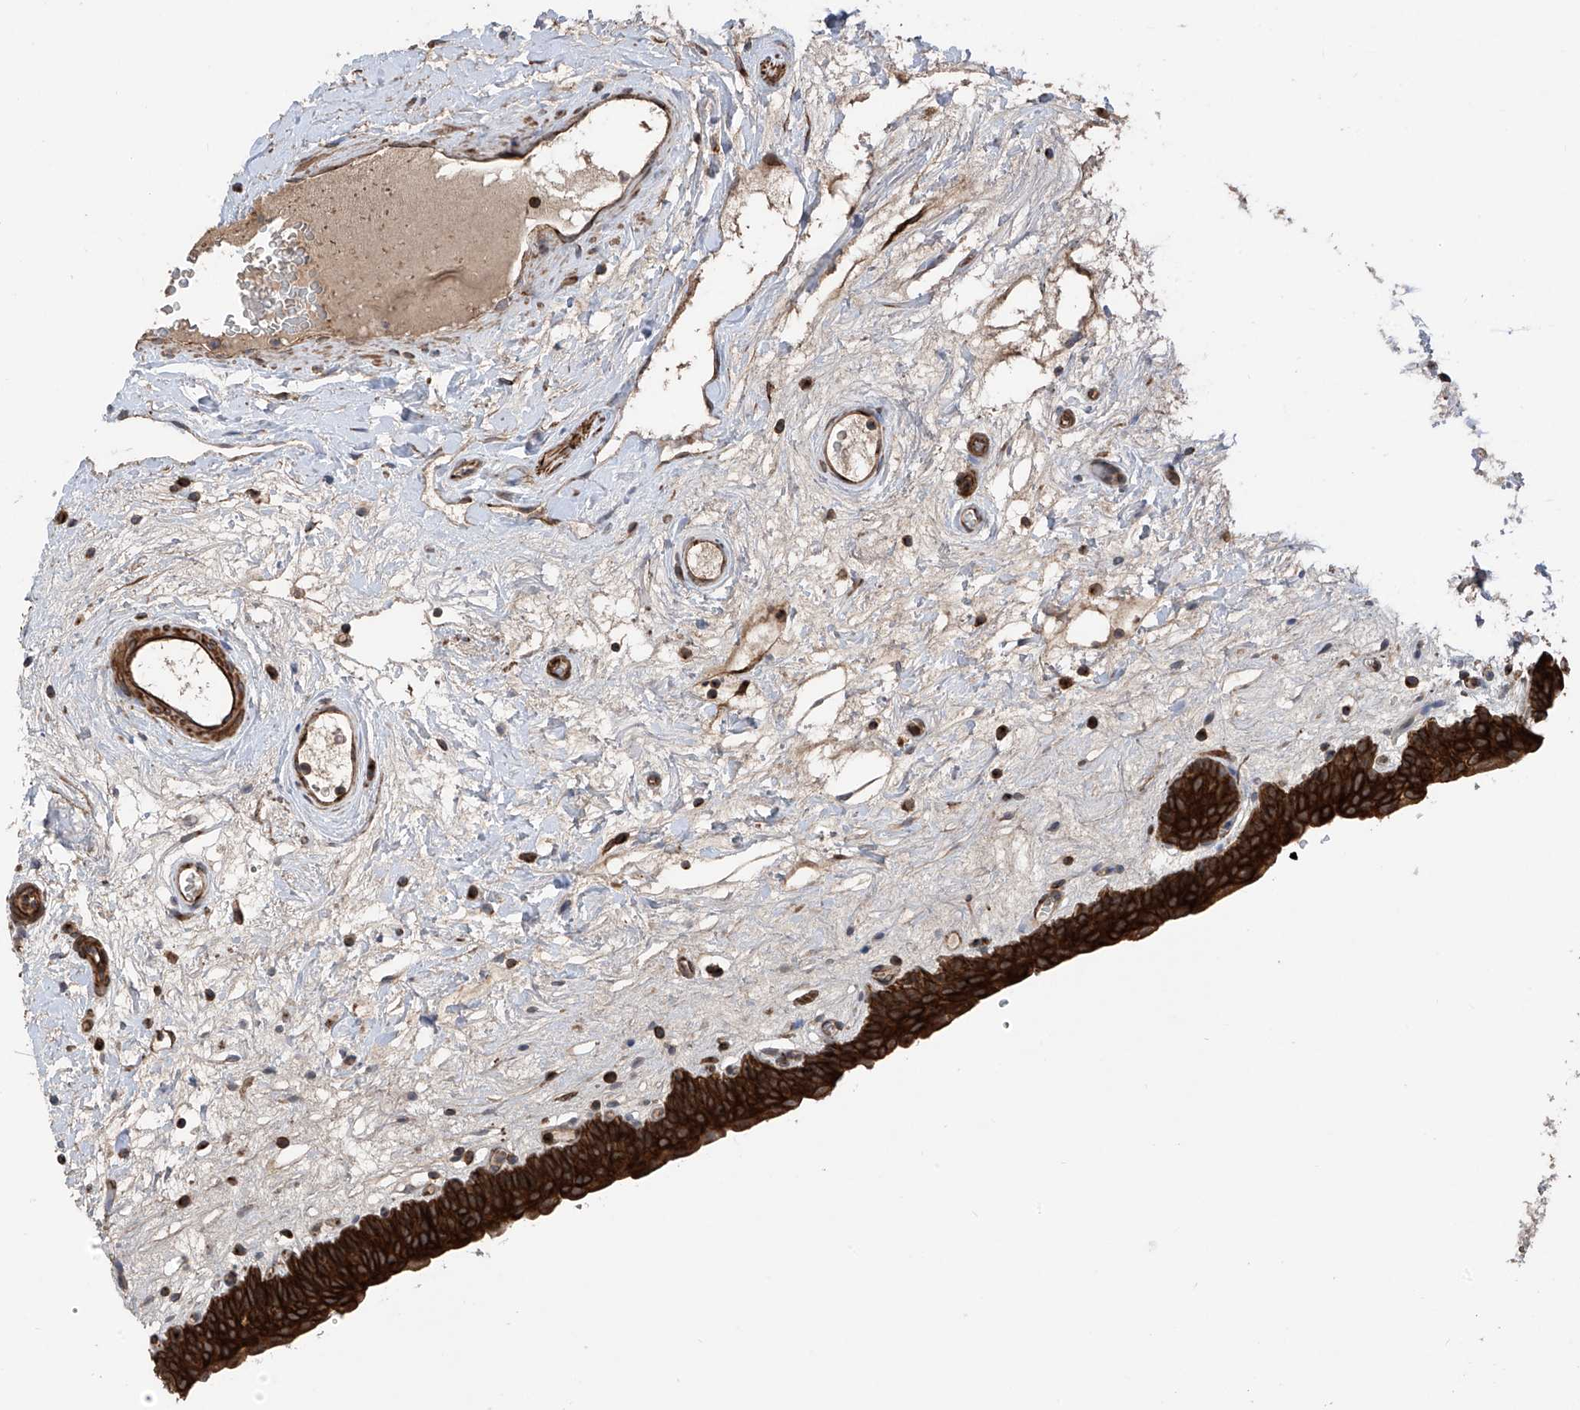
{"staining": {"intensity": "strong", "quantity": ">75%", "location": "cytoplasmic/membranous"}, "tissue": "urinary bladder", "cell_type": "Urothelial cells", "image_type": "normal", "snomed": [{"axis": "morphology", "description": "Normal tissue, NOS"}, {"axis": "topography", "description": "Urinary bladder"}], "caption": "Immunohistochemistry (IHC) (DAB (3,3'-diaminobenzidine)) staining of benign human urinary bladder exhibits strong cytoplasmic/membranous protein staining in about >75% of urothelial cells.", "gene": "RPAIN", "patient": {"sex": "male", "age": 83}}